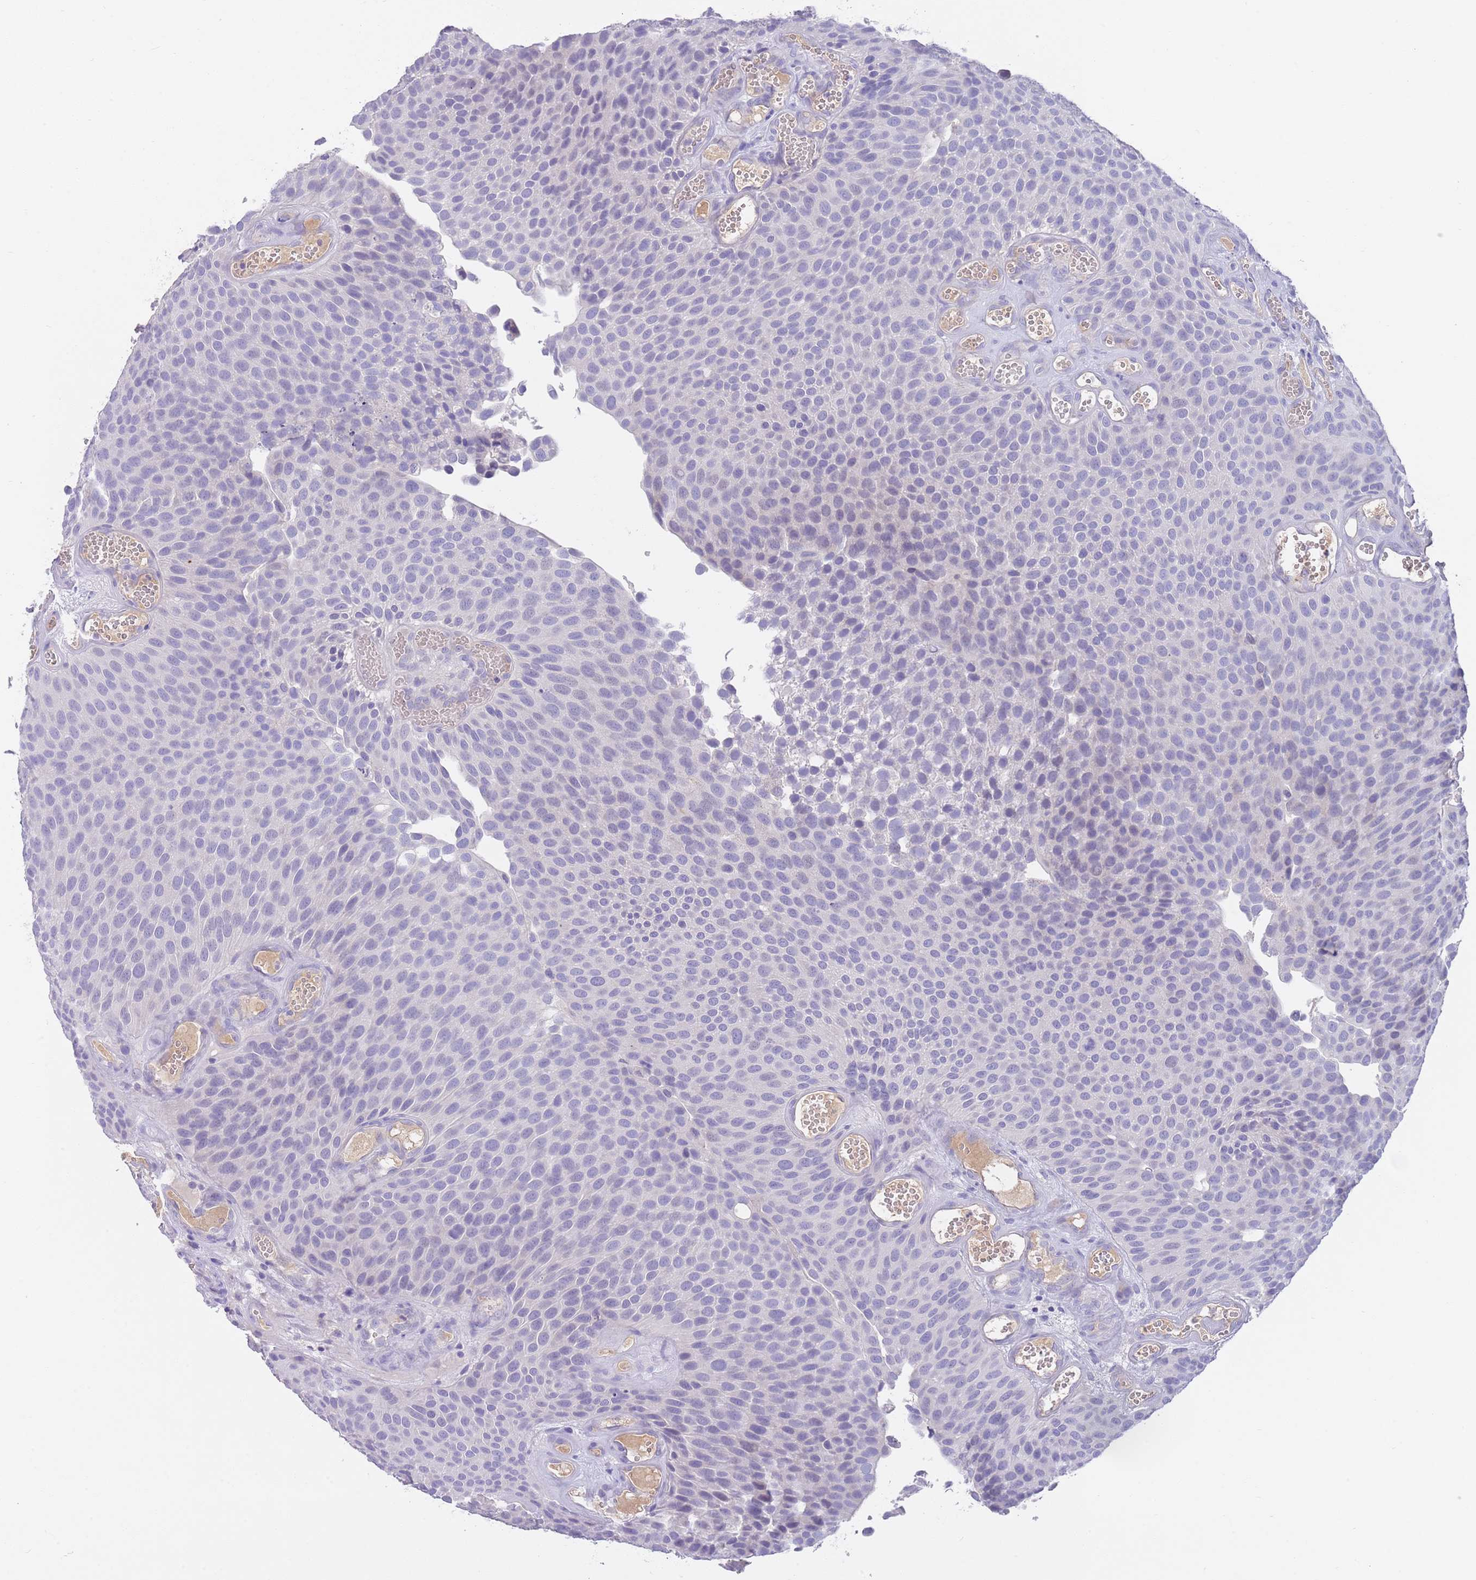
{"staining": {"intensity": "negative", "quantity": "none", "location": "none"}, "tissue": "urothelial cancer", "cell_type": "Tumor cells", "image_type": "cancer", "snomed": [{"axis": "morphology", "description": "Urothelial carcinoma, Low grade"}, {"axis": "topography", "description": "Urinary bladder"}], "caption": "This is a micrograph of IHC staining of urothelial carcinoma (low-grade), which shows no staining in tumor cells. (DAB immunohistochemistry visualized using brightfield microscopy, high magnification).", "gene": "IGFL4", "patient": {"sex": "male", "age": 89}}